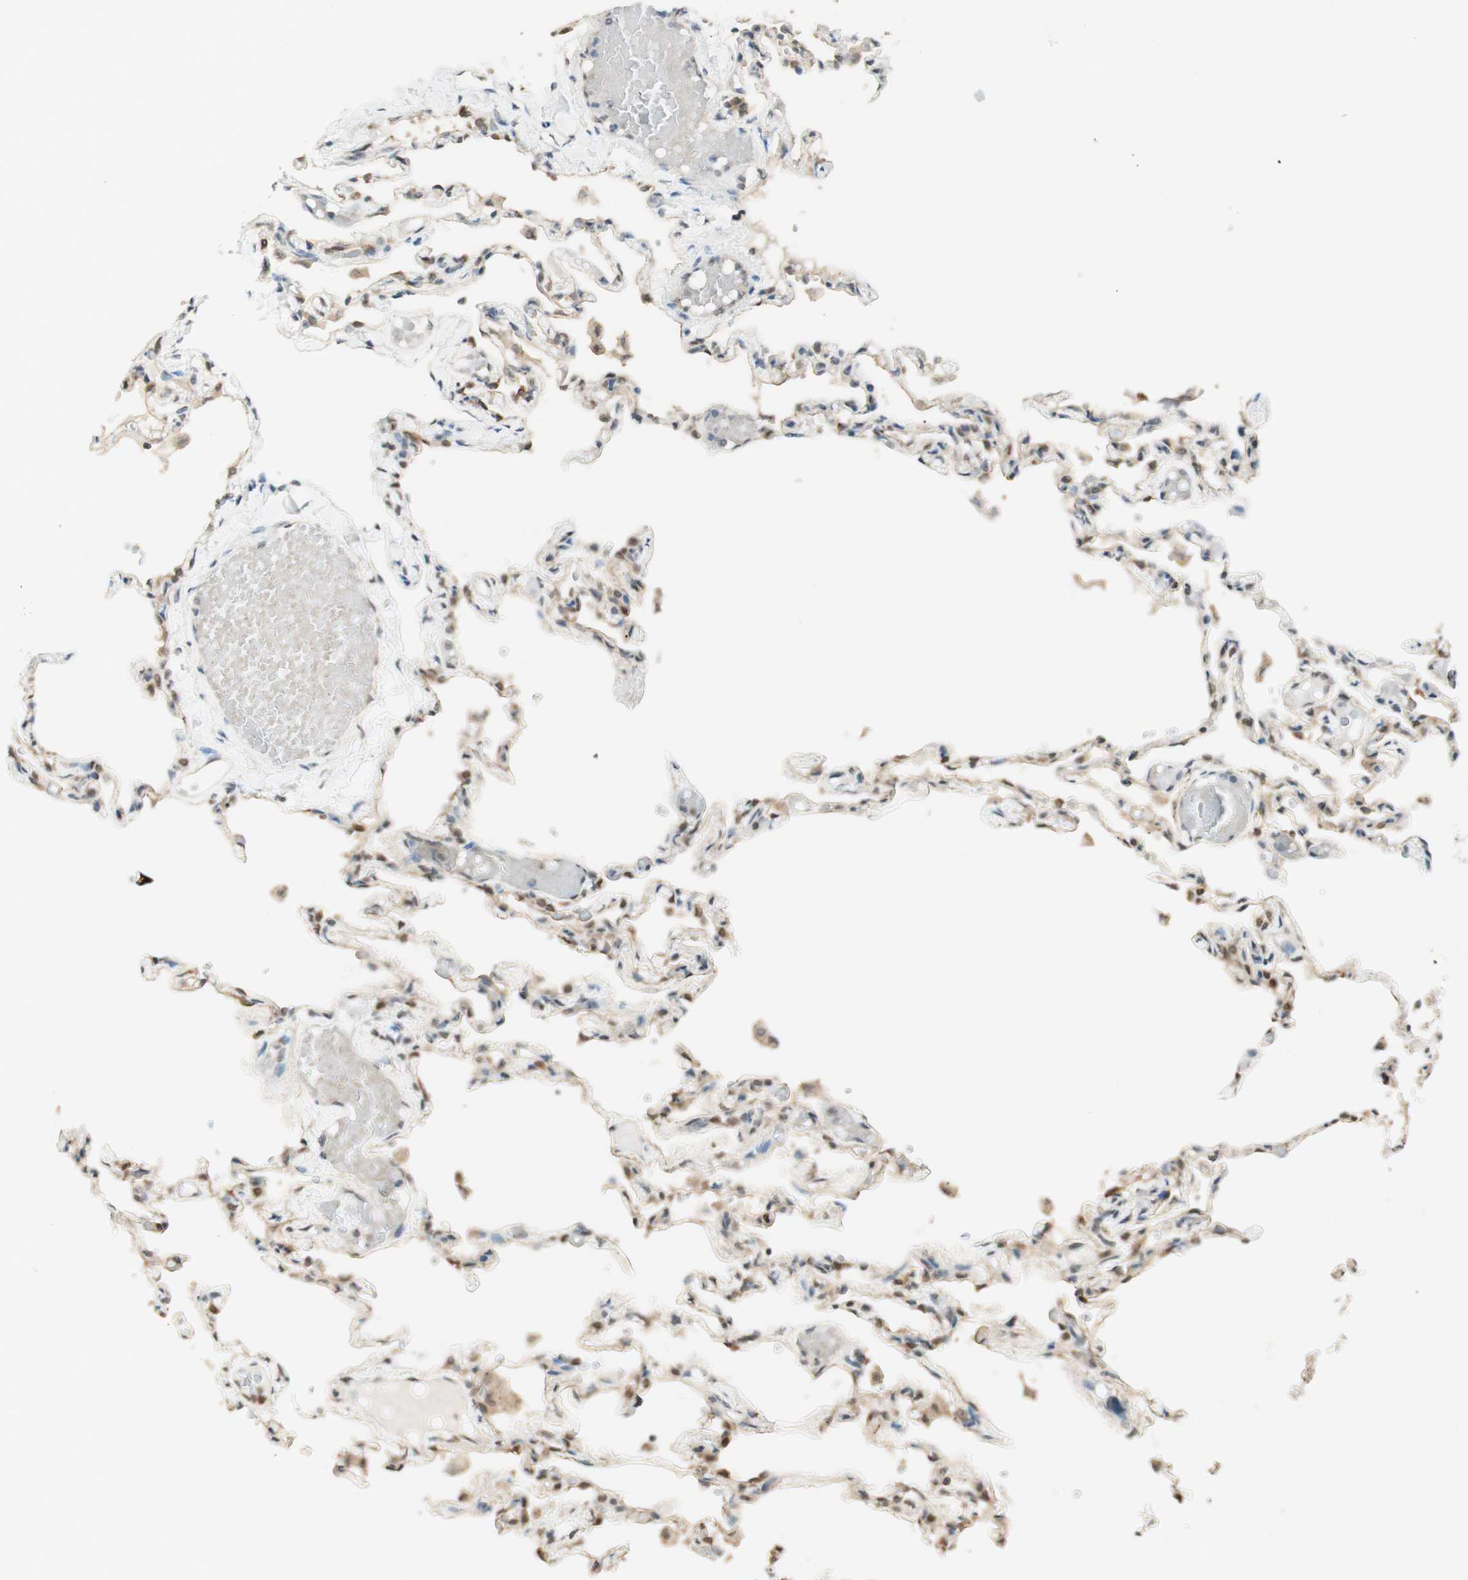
{"staining": {"intensity": "weak", "quantity": "25%-75%", "location": "cytoplasmic/membranous"}, "tissue": "lung", "cell_type": "Alveolar cells", "image_type": "normal", "snomed": [{"axis": "morphology", "description": "Normal tissue, NOS"}, {"axis": "topography", "description": "Lung"}], "caption": "Weak cytoplasmic/membranous expression is seen in about 25%-75% of alveolar cells in unremarkable lung.", "gene": "SPINT2", "patient": {"sex": "male", "age": 21}}